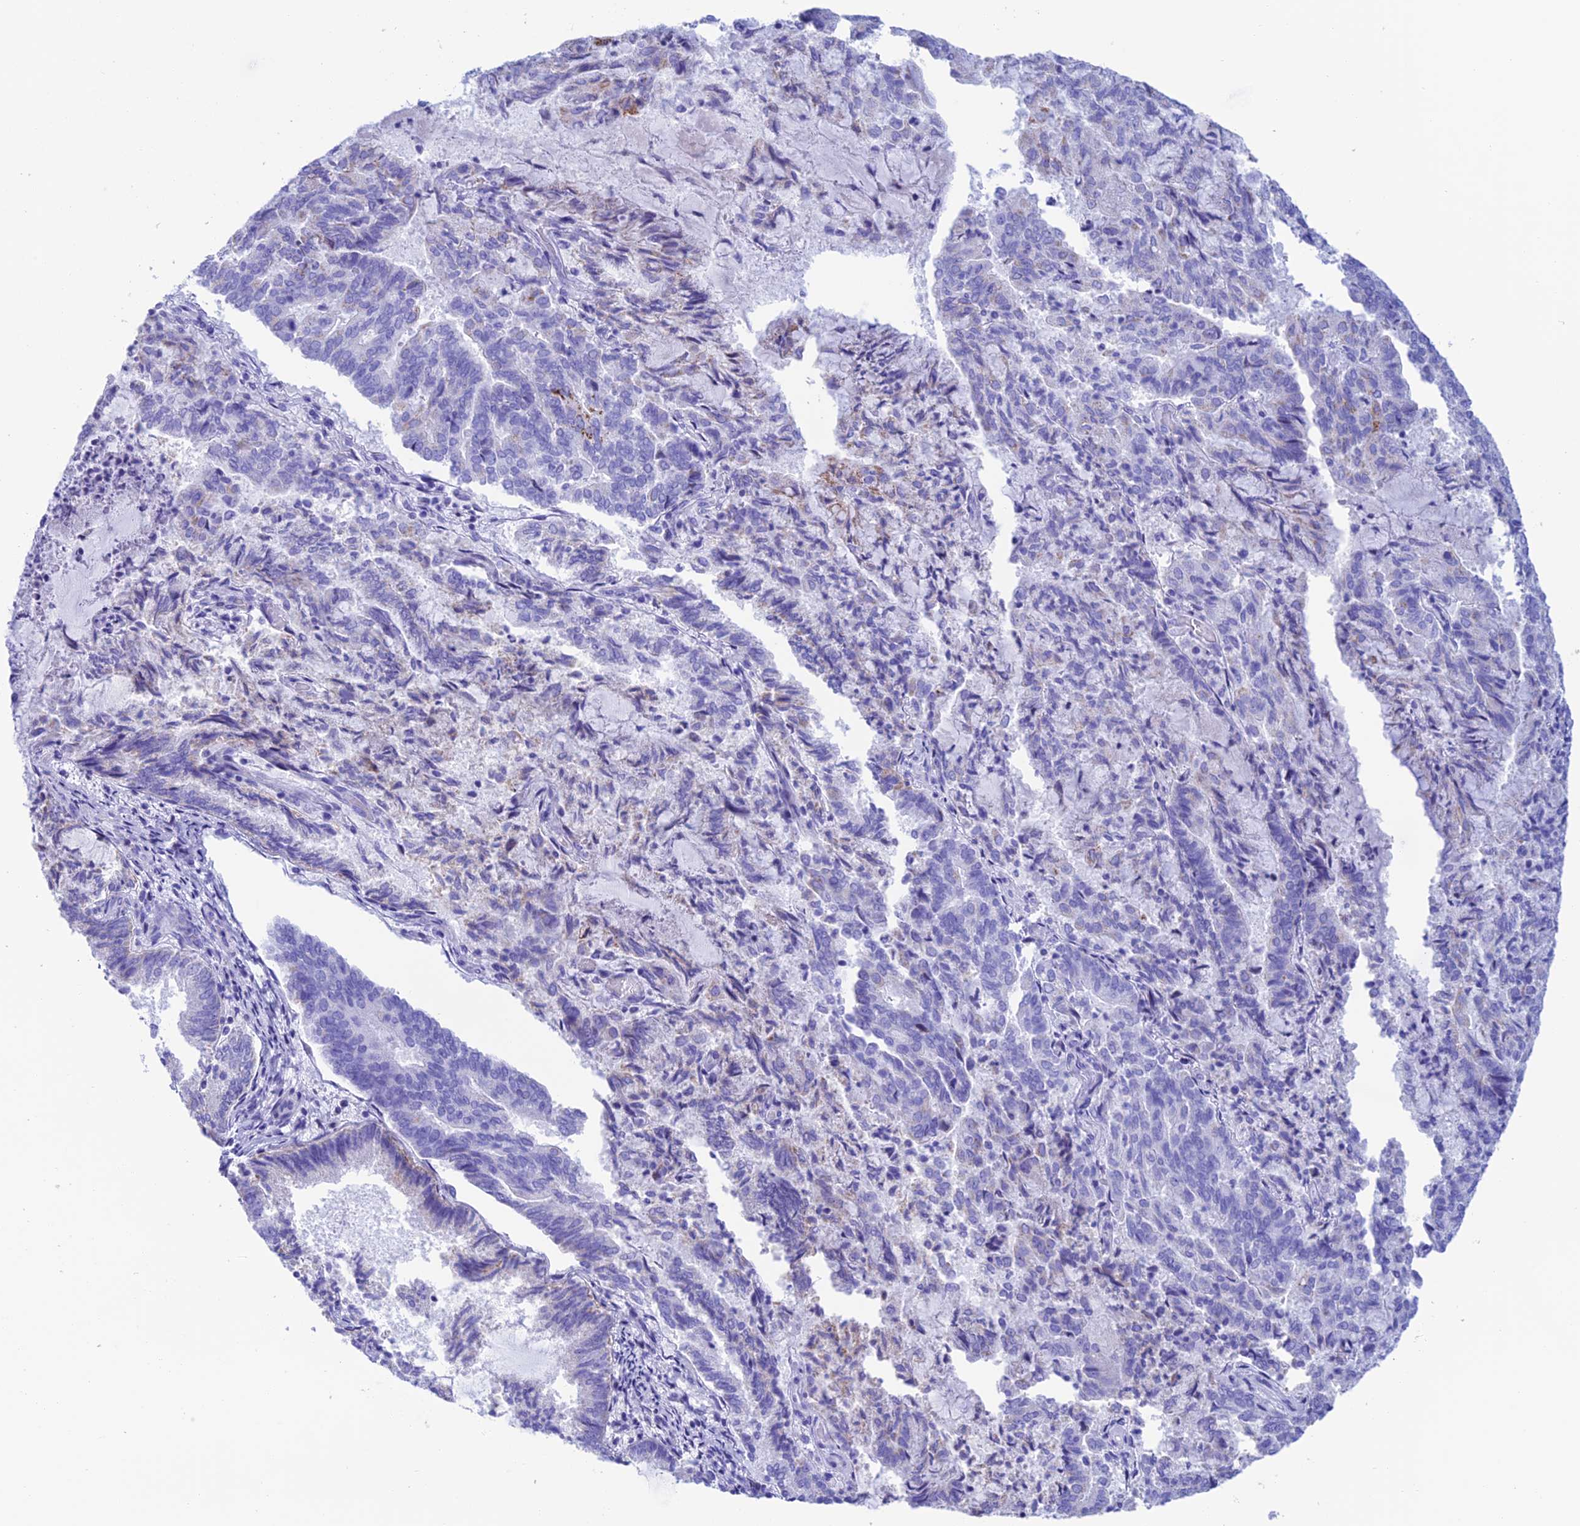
{"staining": {"intensity": "moderate", "quantity": "<25%", "location": "cytoplasmic/membranous"}, "tissue": "endometrial cancer", "cell_type": "Tumor cells", "image_type": "cancer", "snomed": [{"axis": "morphology", "description": "Adenocarcinoma, NOS"}, {"axis": "topography", "description": "Endometrium"}], "caption": "Immunohistochemistry (IHC) photomicrograph of neoplastic tissue: adenocarcinoma (endometrial) stained using immunohistochemistry (IHC) exhibits low levels of moderate protein expression localized specifically in the cytoplasmic/membranous of tumor cells, appearing as a cytoplasmic/membranous brown color.", "gene": "NXPE4", "patient": {"sex": "female", "age": 80}}